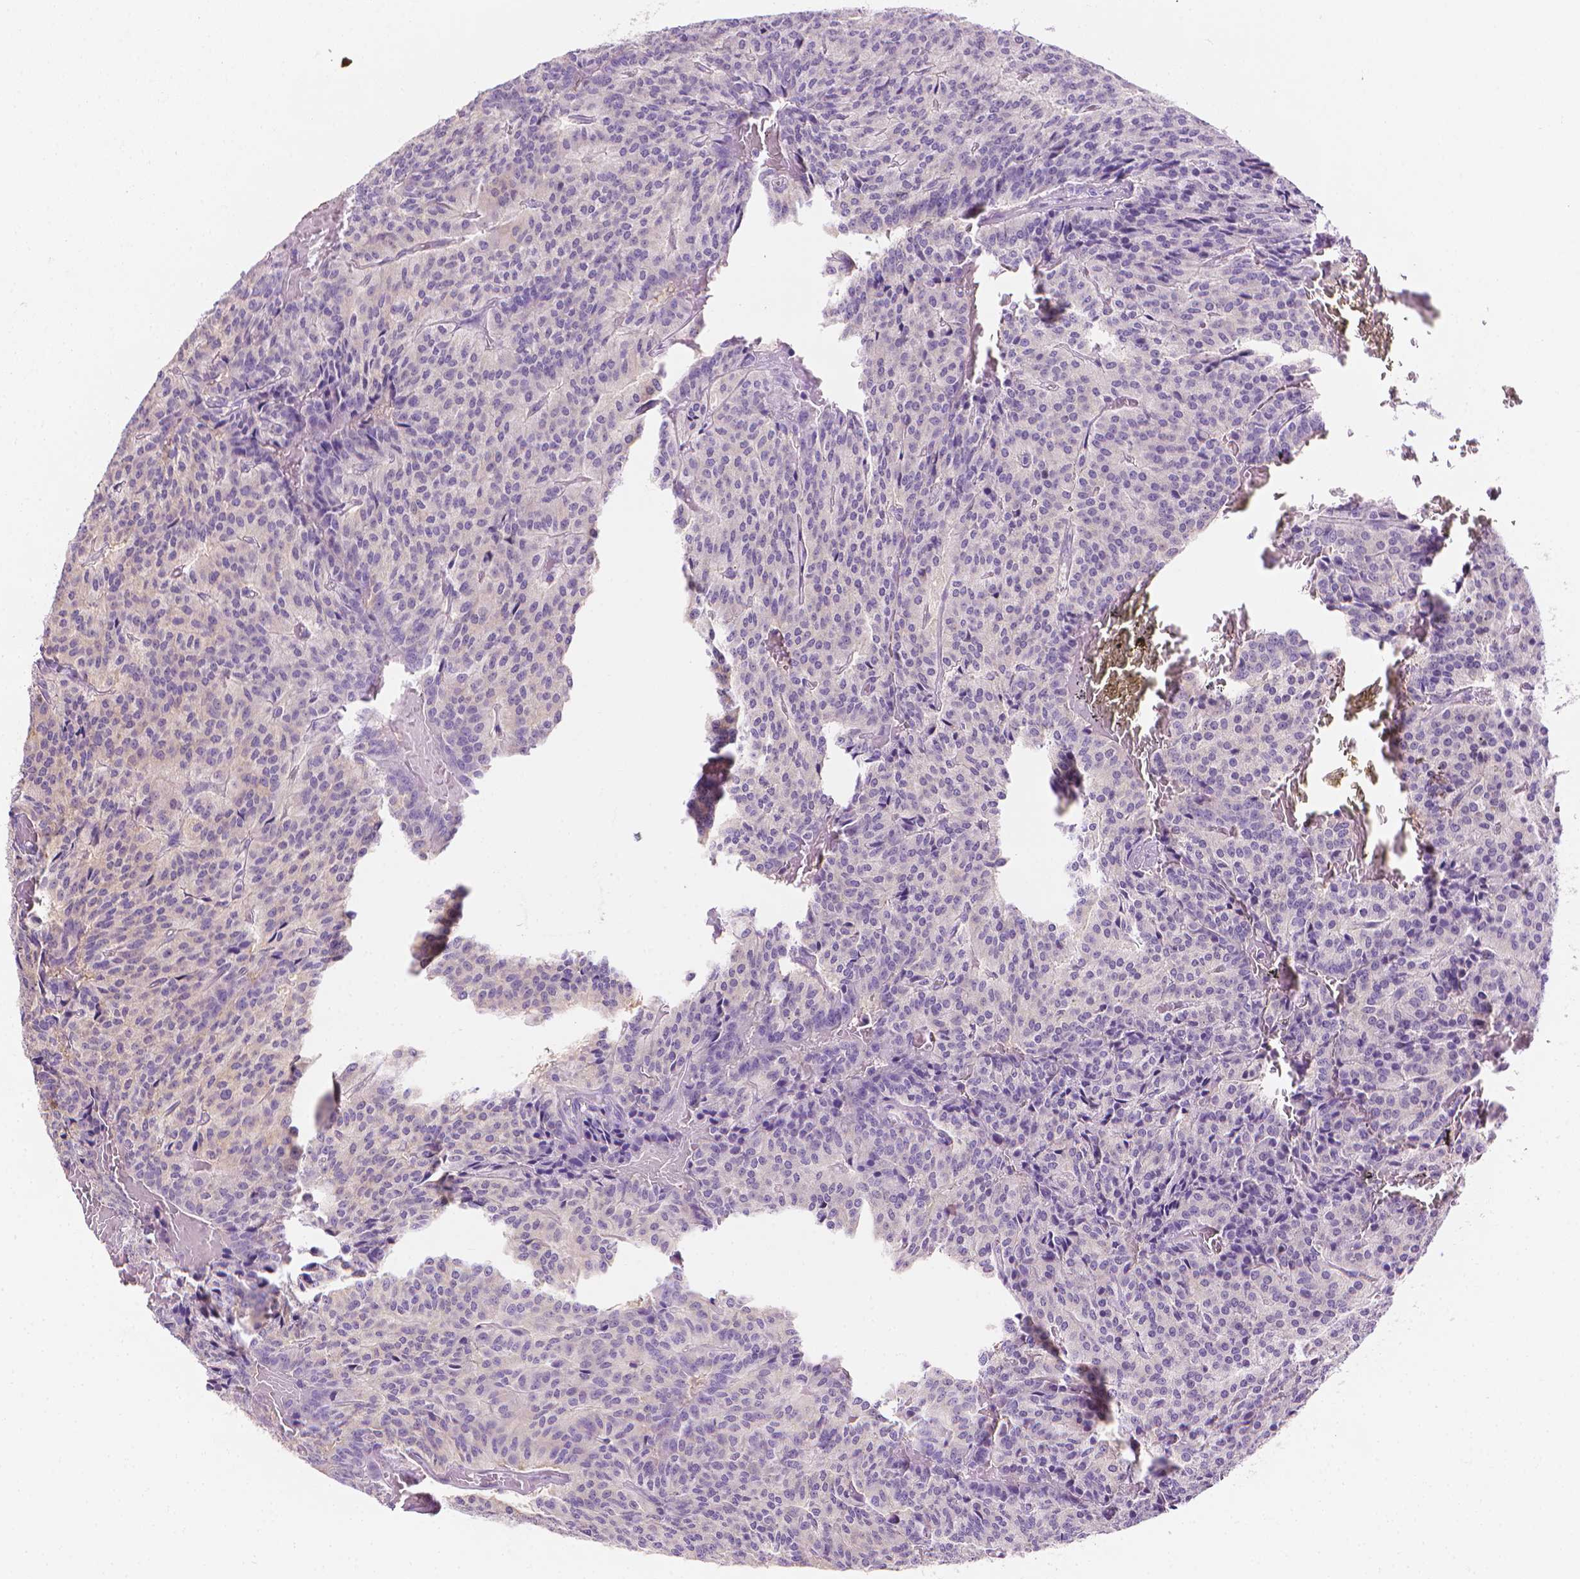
{"staining": {"intensity": "negative", "quantity": "none", "location": "none"}, "tissue": "carcinoid", "cell_type": "Tumor cells", "image_type": "cancer", "snomed": [{"axis": "morphology", "description": "Carcinoid, malignant, NOS"}, {"axis": "topography", "description": "Lung"}], "caption": "DAB (3,3'-diaminobenzidine) immunohistochemical staining of human carcinoid (malignant) reveals no significant positivity in tumor cells.", "gene": "FASN", "patient": {"sex": "male", "age": 70}}